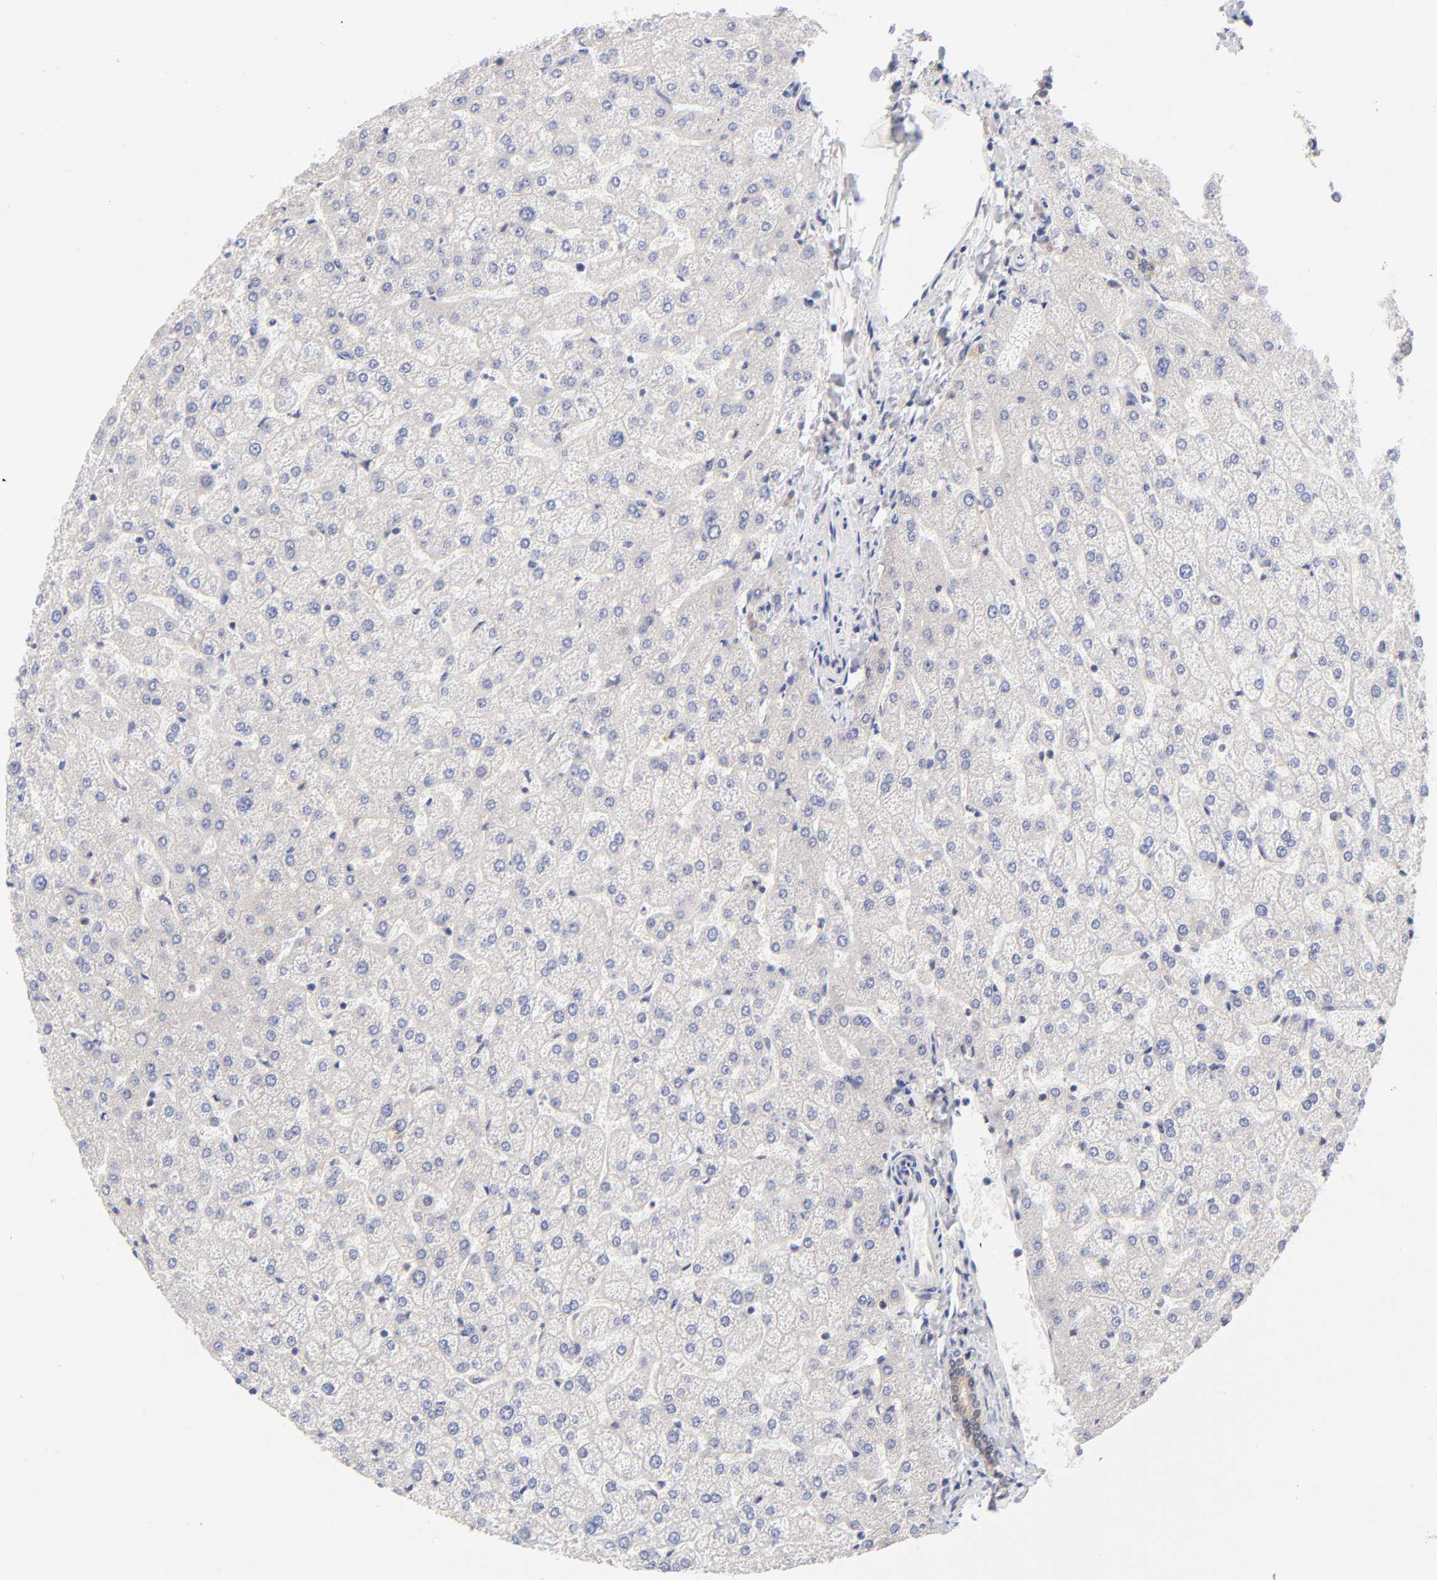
{"staining": {"intensity": "weak", "quantity": ">75%", "location": "cytoplasmic/membranous"}, "tissue": "liver", "cell_type": "Cholangiocytes", "image_type": "normal", "snomed": [{"axis": "morphology", "description": "Normal tissue, NOS"}, {"axis": "topography", "description": "Liver"}], "caption": "Liver stained for a protein (brown) demonstrates weak cytoplasmic/membranous positive staining in about >75% of cholangiocytes.", "gene": "TXNL1", "patient": {"sex": "female", "age": 32}}